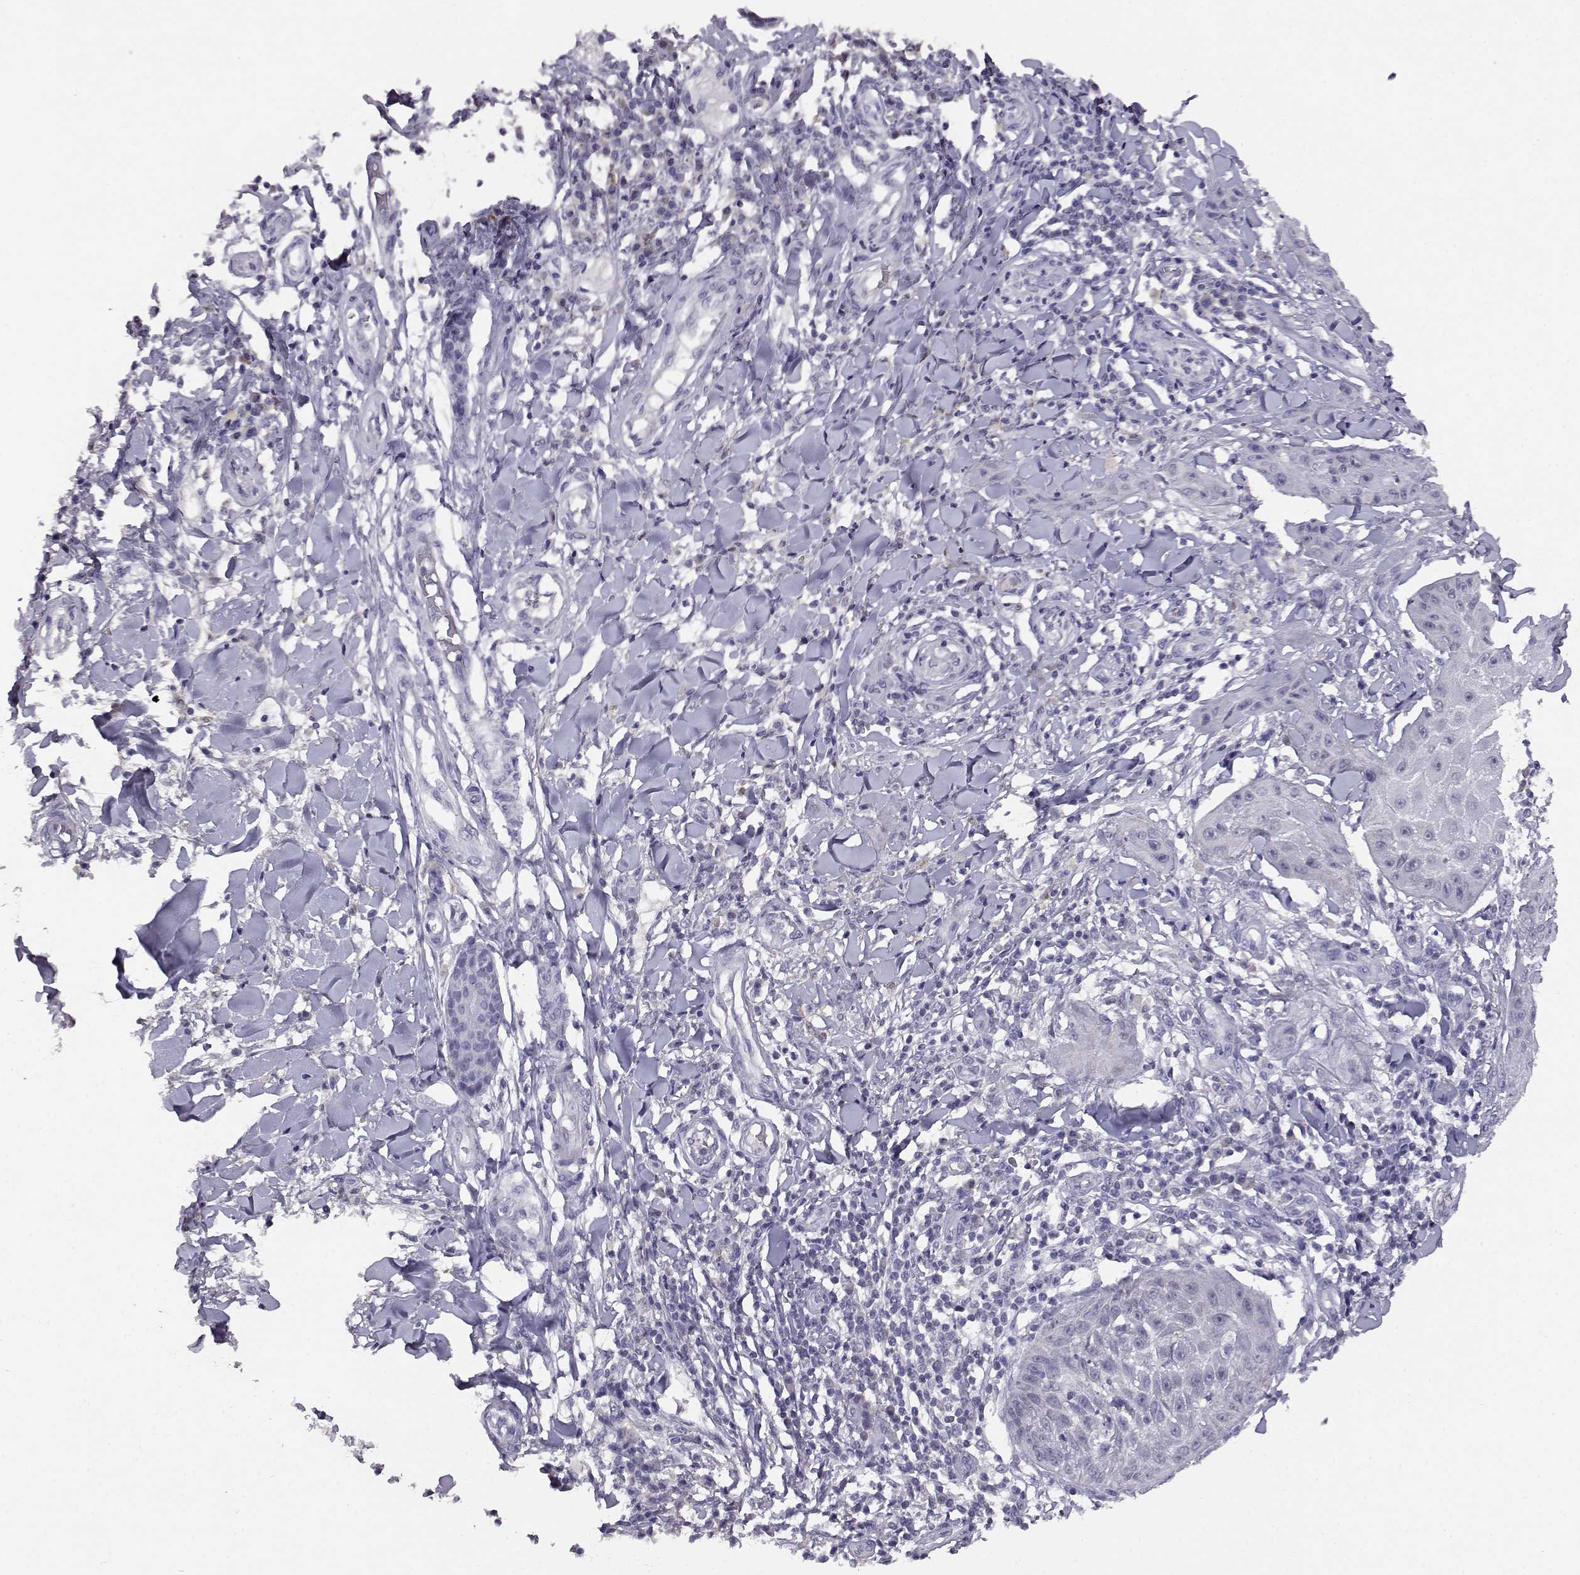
{"staining": {"intensity": "negative", "quantity": "none", "location": "none"}, "tissue": "skin cancer", "cell_type": "Tumor cells", "image_type": "cancer", "snomed": [{"axis": "morphology", "description": "Squamous cell carcinoma, NOS"}, {"axis": "topography", "description": "Skin"}], "caption": "Tumor cells are negative for protein expression in human skin squamous cell carcinoma.", "gene": "AKR1B1", "patient": {"sex": "male", "age": 70}}